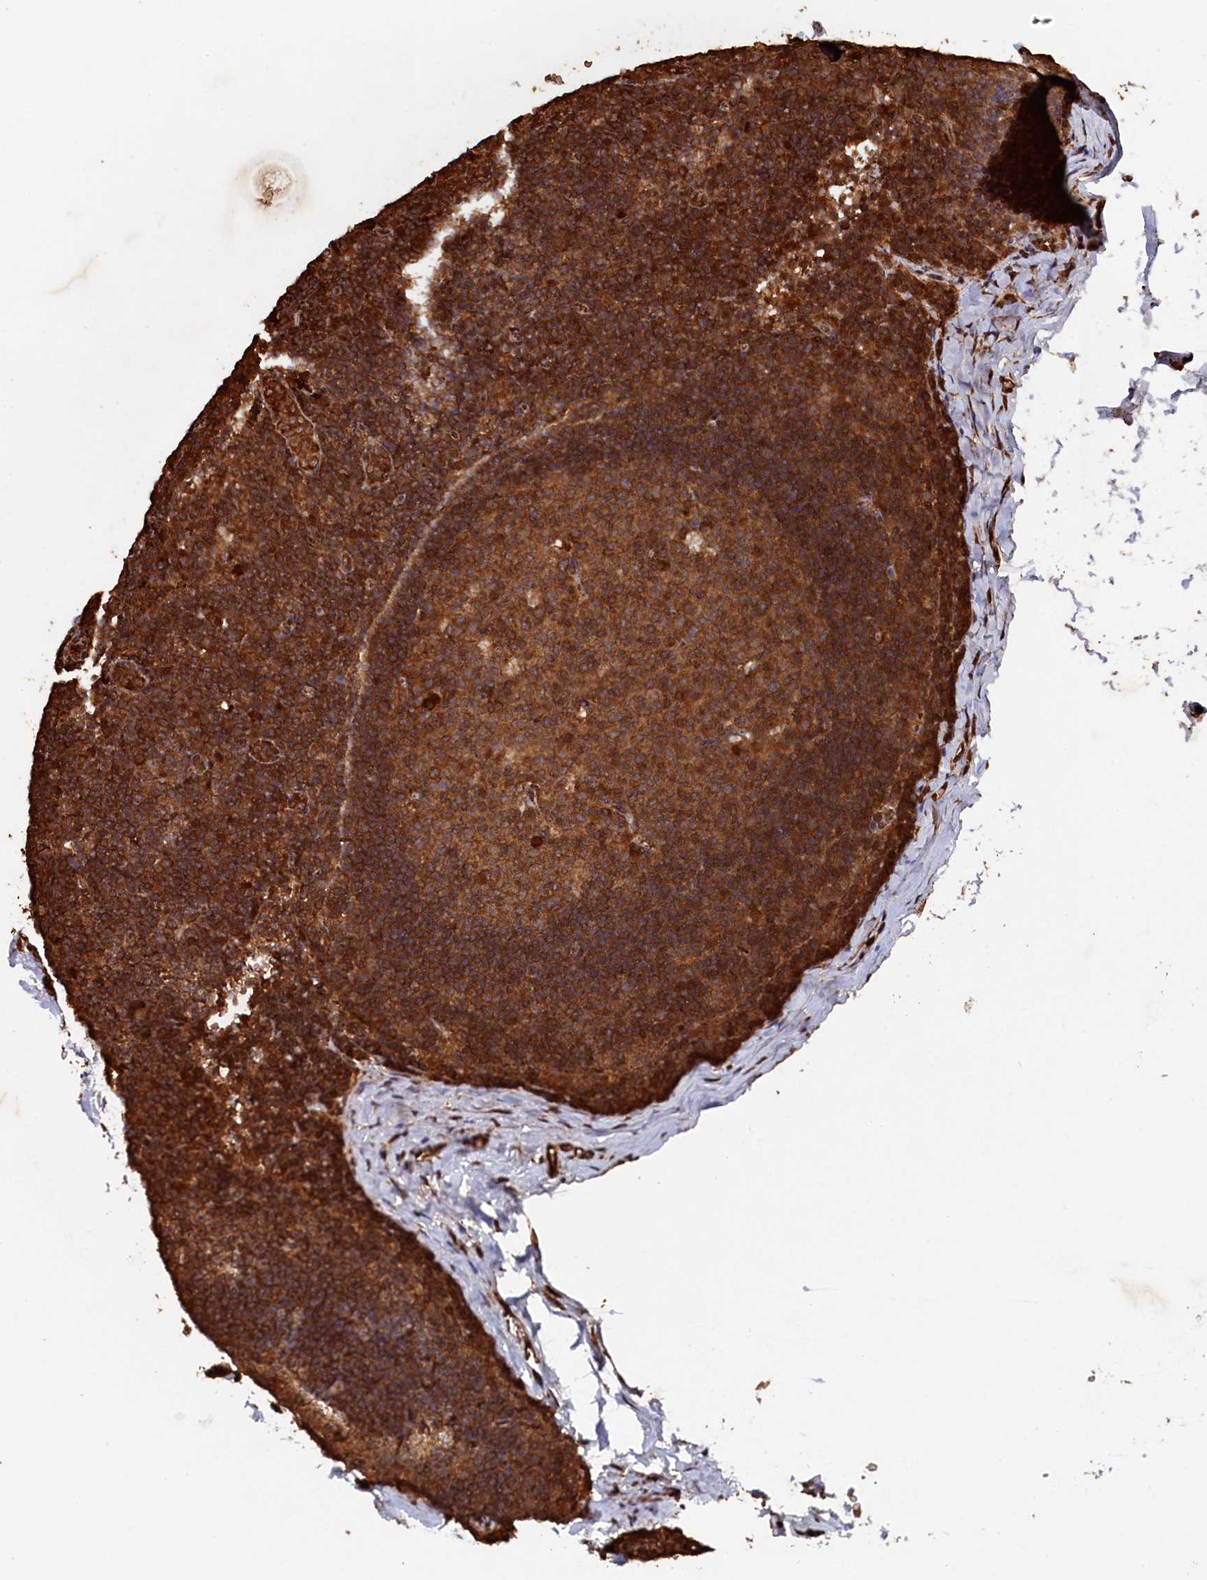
{"staining": {"intensity": "moderate", "quantity": ">75%", "location": "cytoplasmic/membranous"}, "tissue": "lymph node", "cell_type": "Germinal center cells", "image_type": "normal", "snomed": [{"axis": "morphology", "description": "Normal tissue, NOS"}, {"axis": "topography", "description": "Lymph node"}], "caption": "Immunohistochemical staining of unremarkable human lymph node shows medium levels of moderate cytoplasmic/membranous positivity in about >75% of germinal center cells. The protein of interest is shown in brown color, while the nuclei are stained blue.", "gene": "PIGN", "patient": {"sex": "female", "age": 22}}